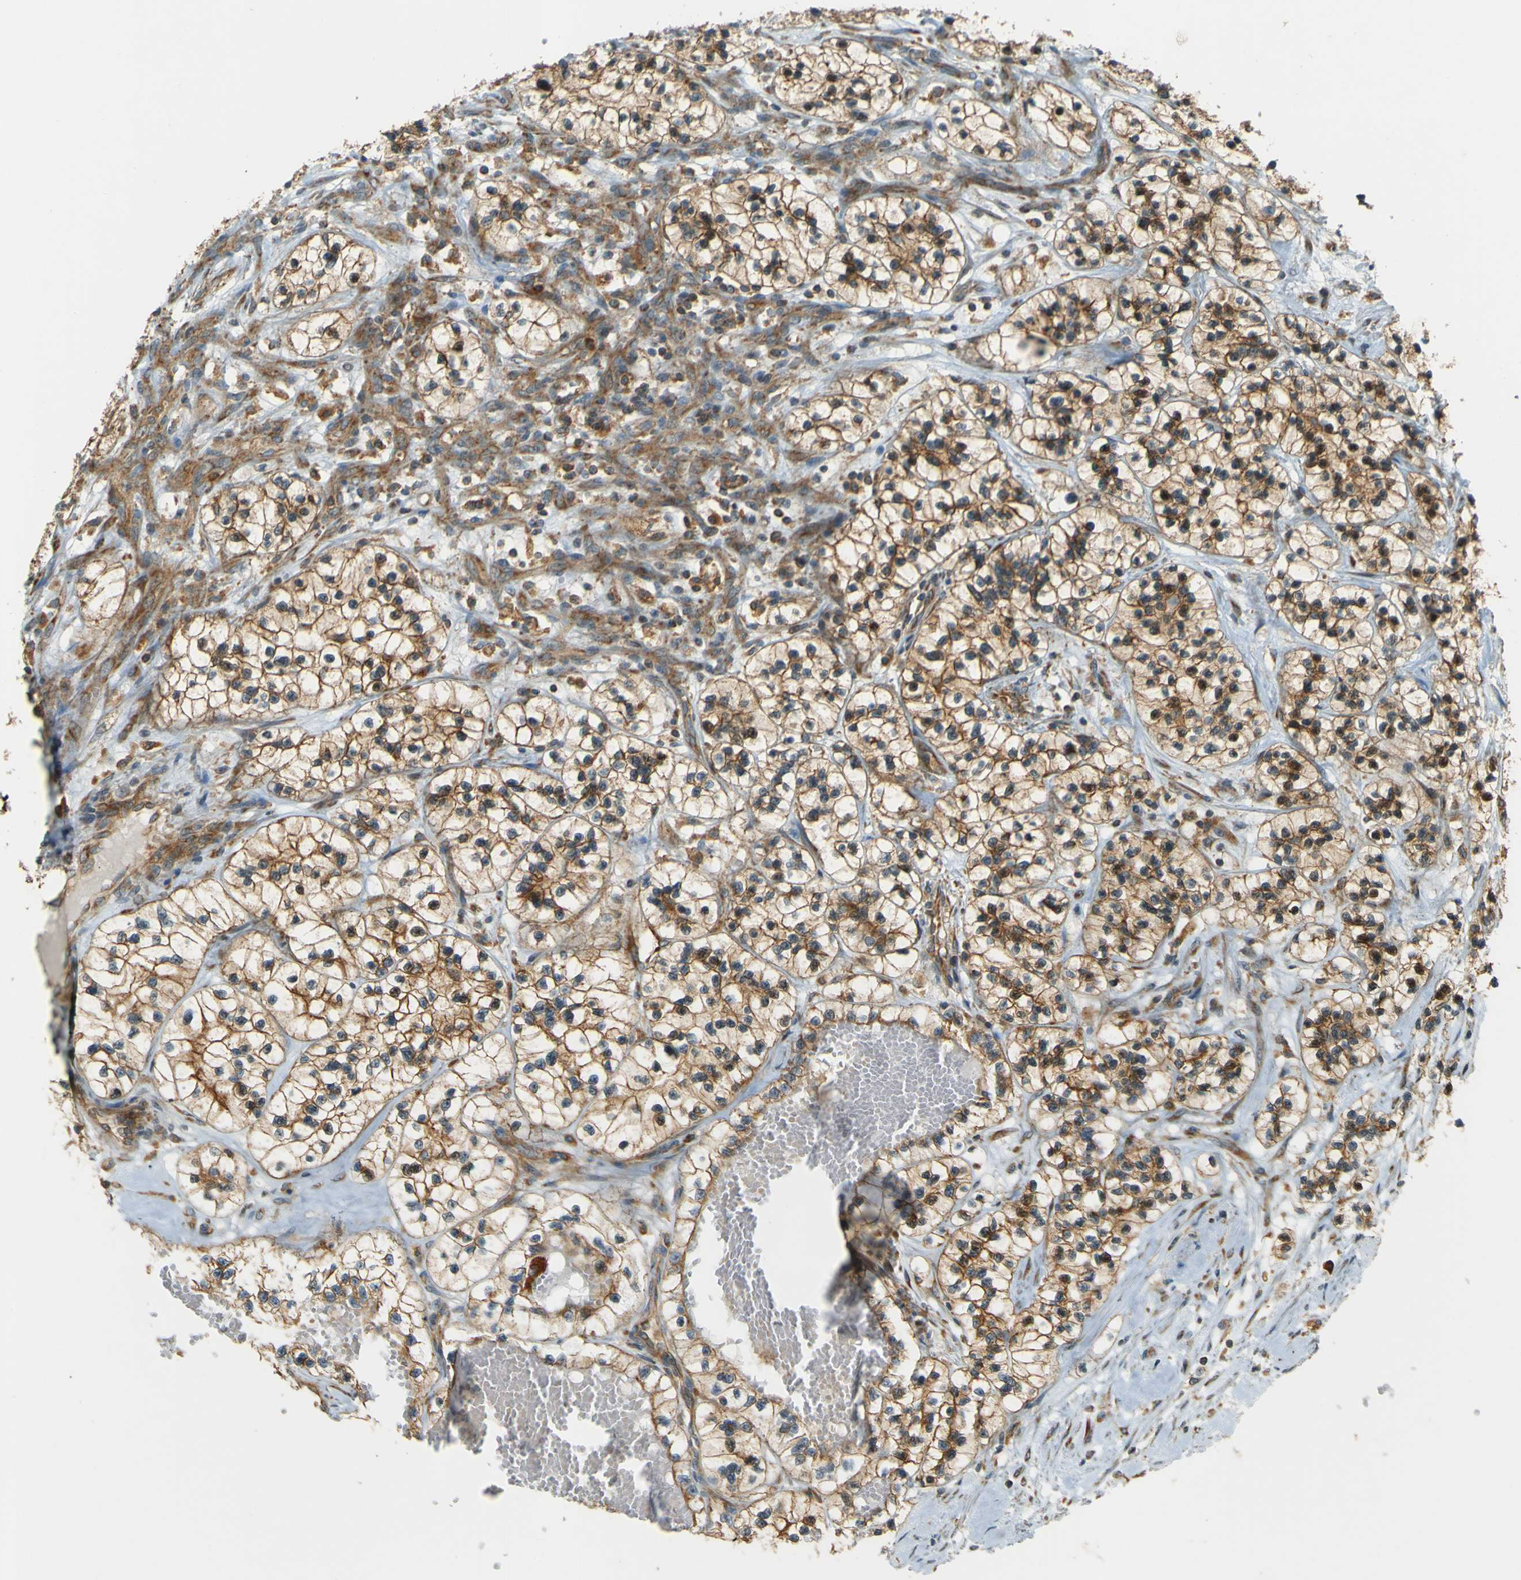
{"staining": {"intensity": "strong", "quantity": ">75%", "location": "cytoplasmic/membranous"}, "tissue": "renal cancer", "cell_type": "Tumor cells", "image_type": "cancer", "snomed": [{"axis": "morphology", "description": "Adenocarcinoma, NOS"}, {"axis": "topography", "description": "Kidney"}], "caption": "Approximately >75% of tumor cells in renal cancer reveal strong cytoplasmic/membranous protein staining as visualized by brown immunohistochemical staining.", "gene": "DNAJC5", "patient": {"sex": "female", "age": 57}}